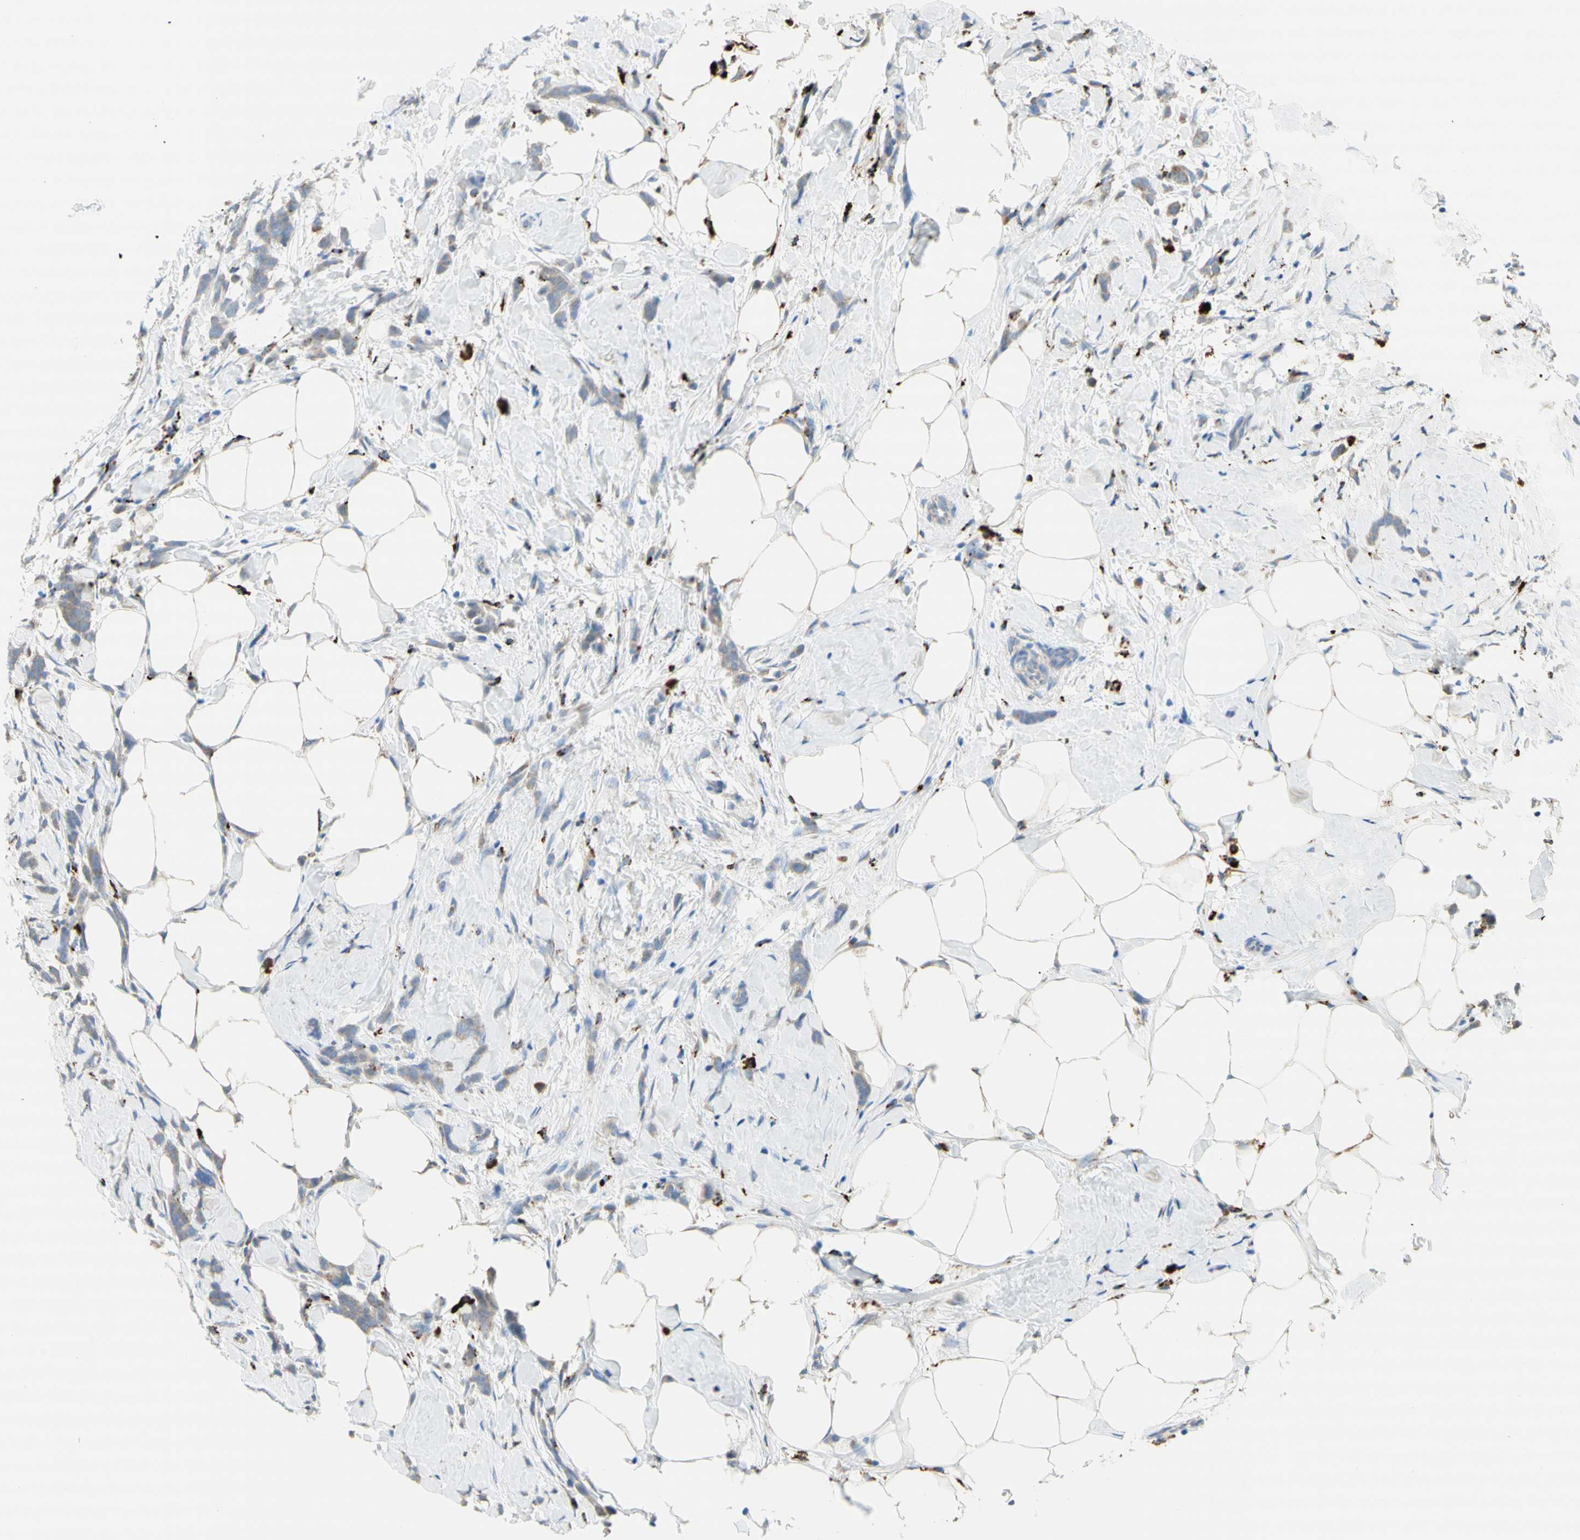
{"staining": {"intensity": "moderate", "quantity": "<25%", "location": "cytoplasmic/membranous"}, "tissue": "breast cancer", "cell_type": "Tumor cells", "image_type": "cancer", "snomed": [{"axis": "morphology", "description": "Lobular carcinoma, in situ"}, {"axis": "morphology", "description": "Lobular carcinoma"}, {"axis": "topography", "description": "Breast"}], "caption": "Lobular carcinoma in situ (breast) stained for a protein displays moderate cytoplasmic/membranous positivity in tumor cells. (Brightfield microscopy of DAB IHC at high magnification).", "gene": "URB2", "patient": {"sex": "female", "age": 41}}